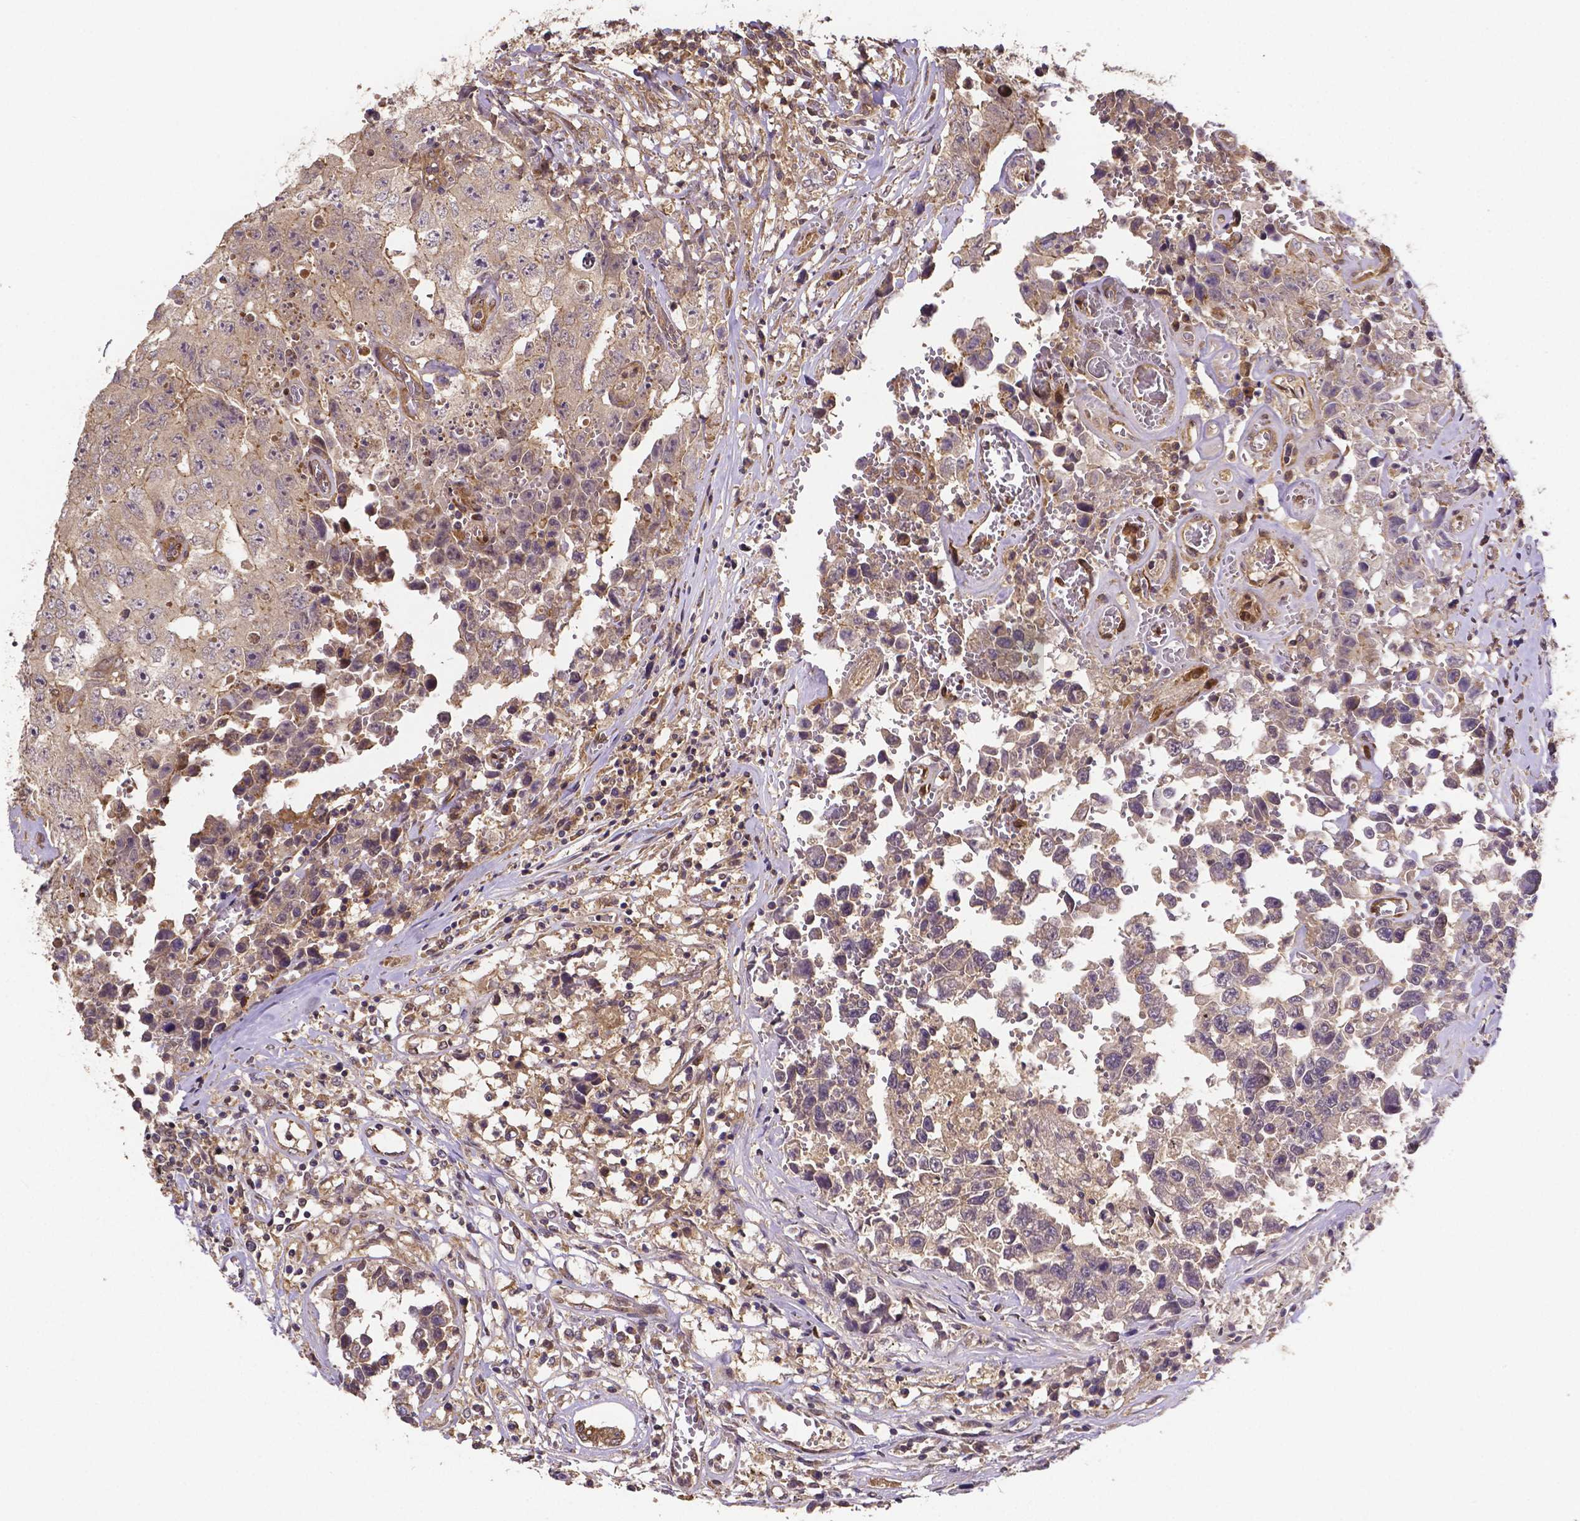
{"staining": {"intensity": "weak", "quantity": ">75%", "location": "cytoplasmic/membranous"}, "tissue": "testis cancer", "cell_type": "Tumor cells", "image_type": "cancer", "snomed": [{"axis": "morphology", "description": "Carcinoma, Embryonal, NOS"}, {"axis": "topography", "description": "Testis"}], "caption": "An image showing weak cytoplasmic/membranous expression in approximately >75% of tumor cells in testis cancer, as visualized by brown immunohistochemical staining.", "gene": "RNF123", "patient": {"sex": "male", "age": 36}}